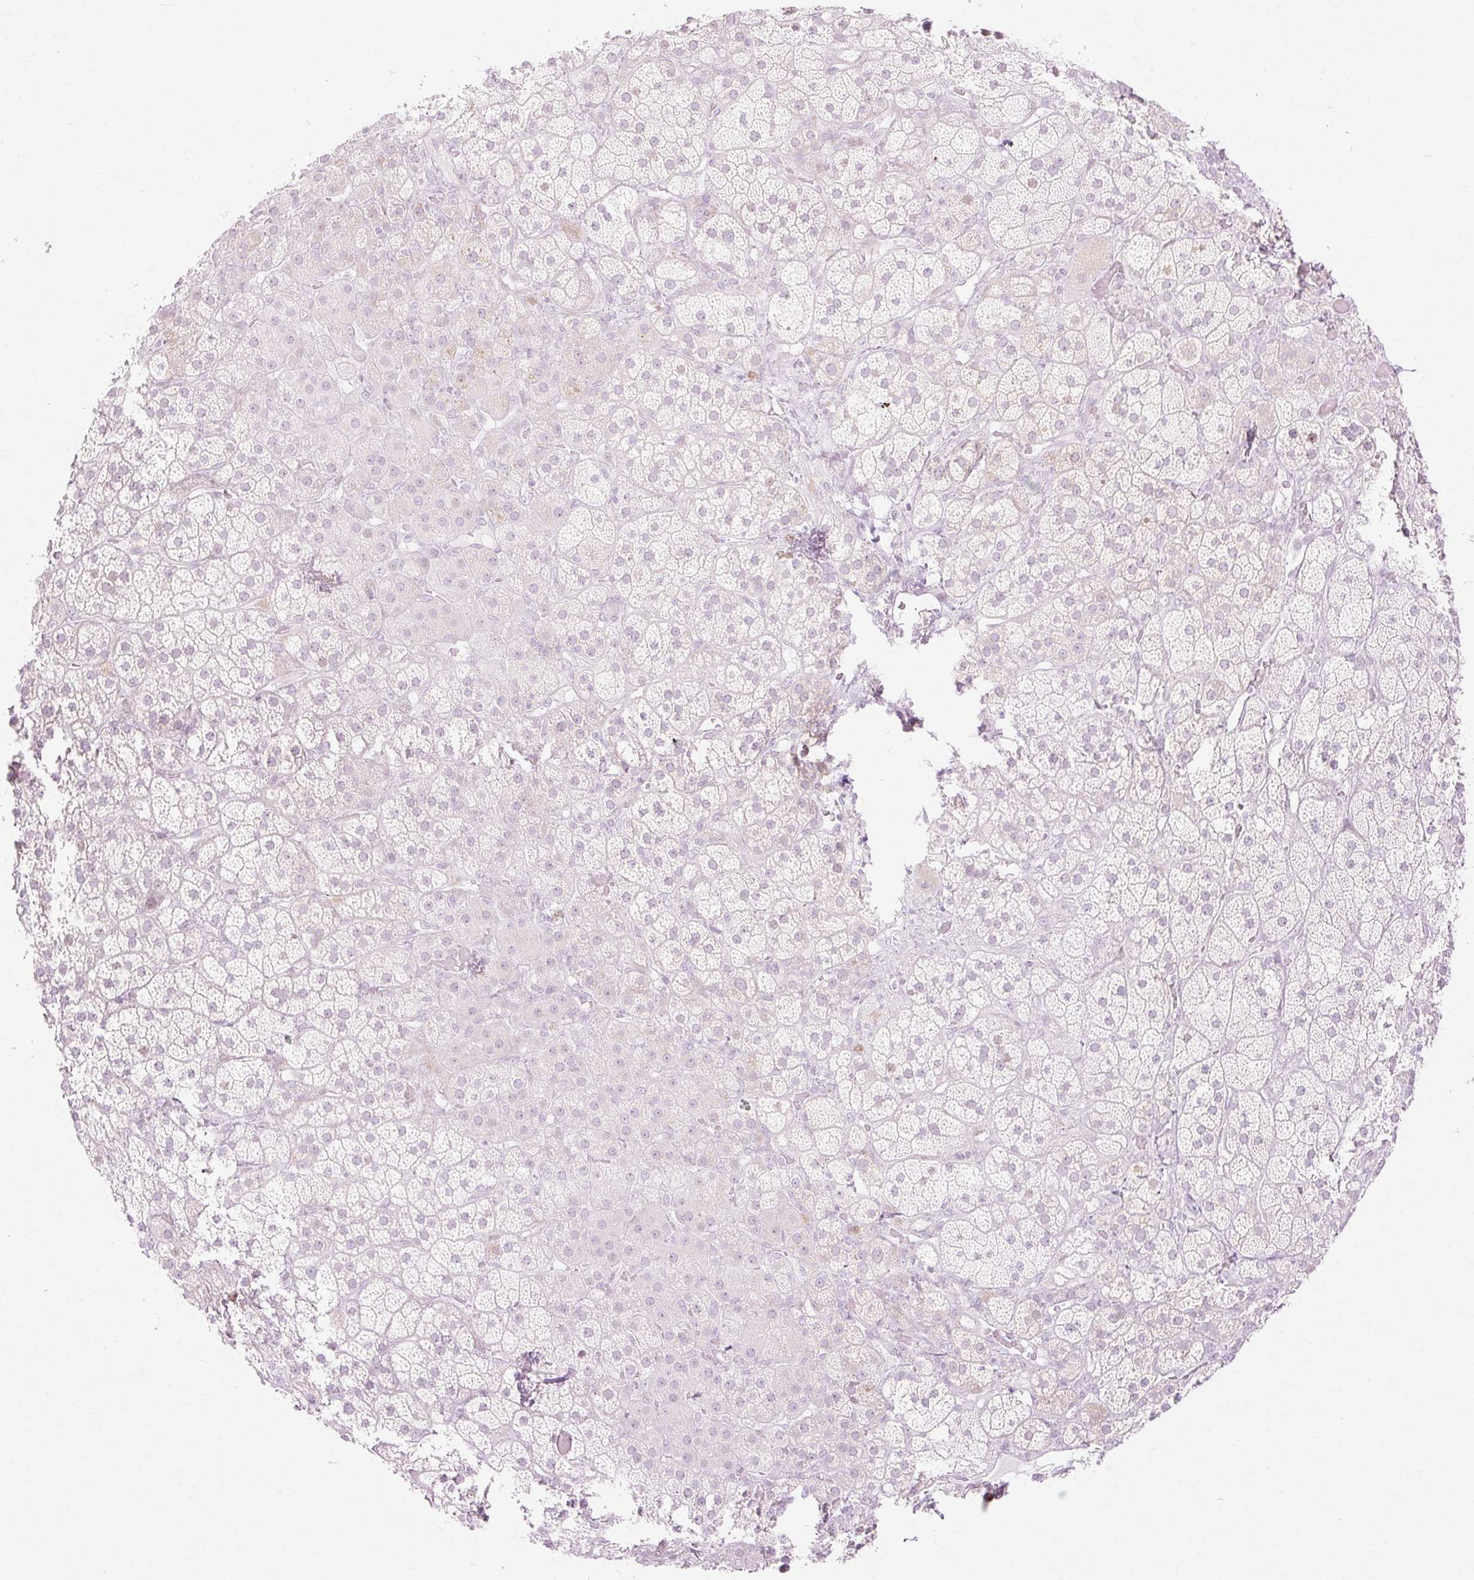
{"staining": {"intensity": "weak", "quantity": "<25%", "location": "cytoplasmic/membranous"}, "tissue": "adrenal gland", "cell_type": "Glandular cells", "image_type": "normal", "snomed": [{"axis": "morphology", "description": "Normal tissue, NOS"}, {"axis": "topography", "description": "Adrenal gland"}], "caption": "IHC of benign adrenal gland demonstrates no positivity in glandular cells.", "gene": "C3orf49", "patient": {"sex": "male", "age": 57}}